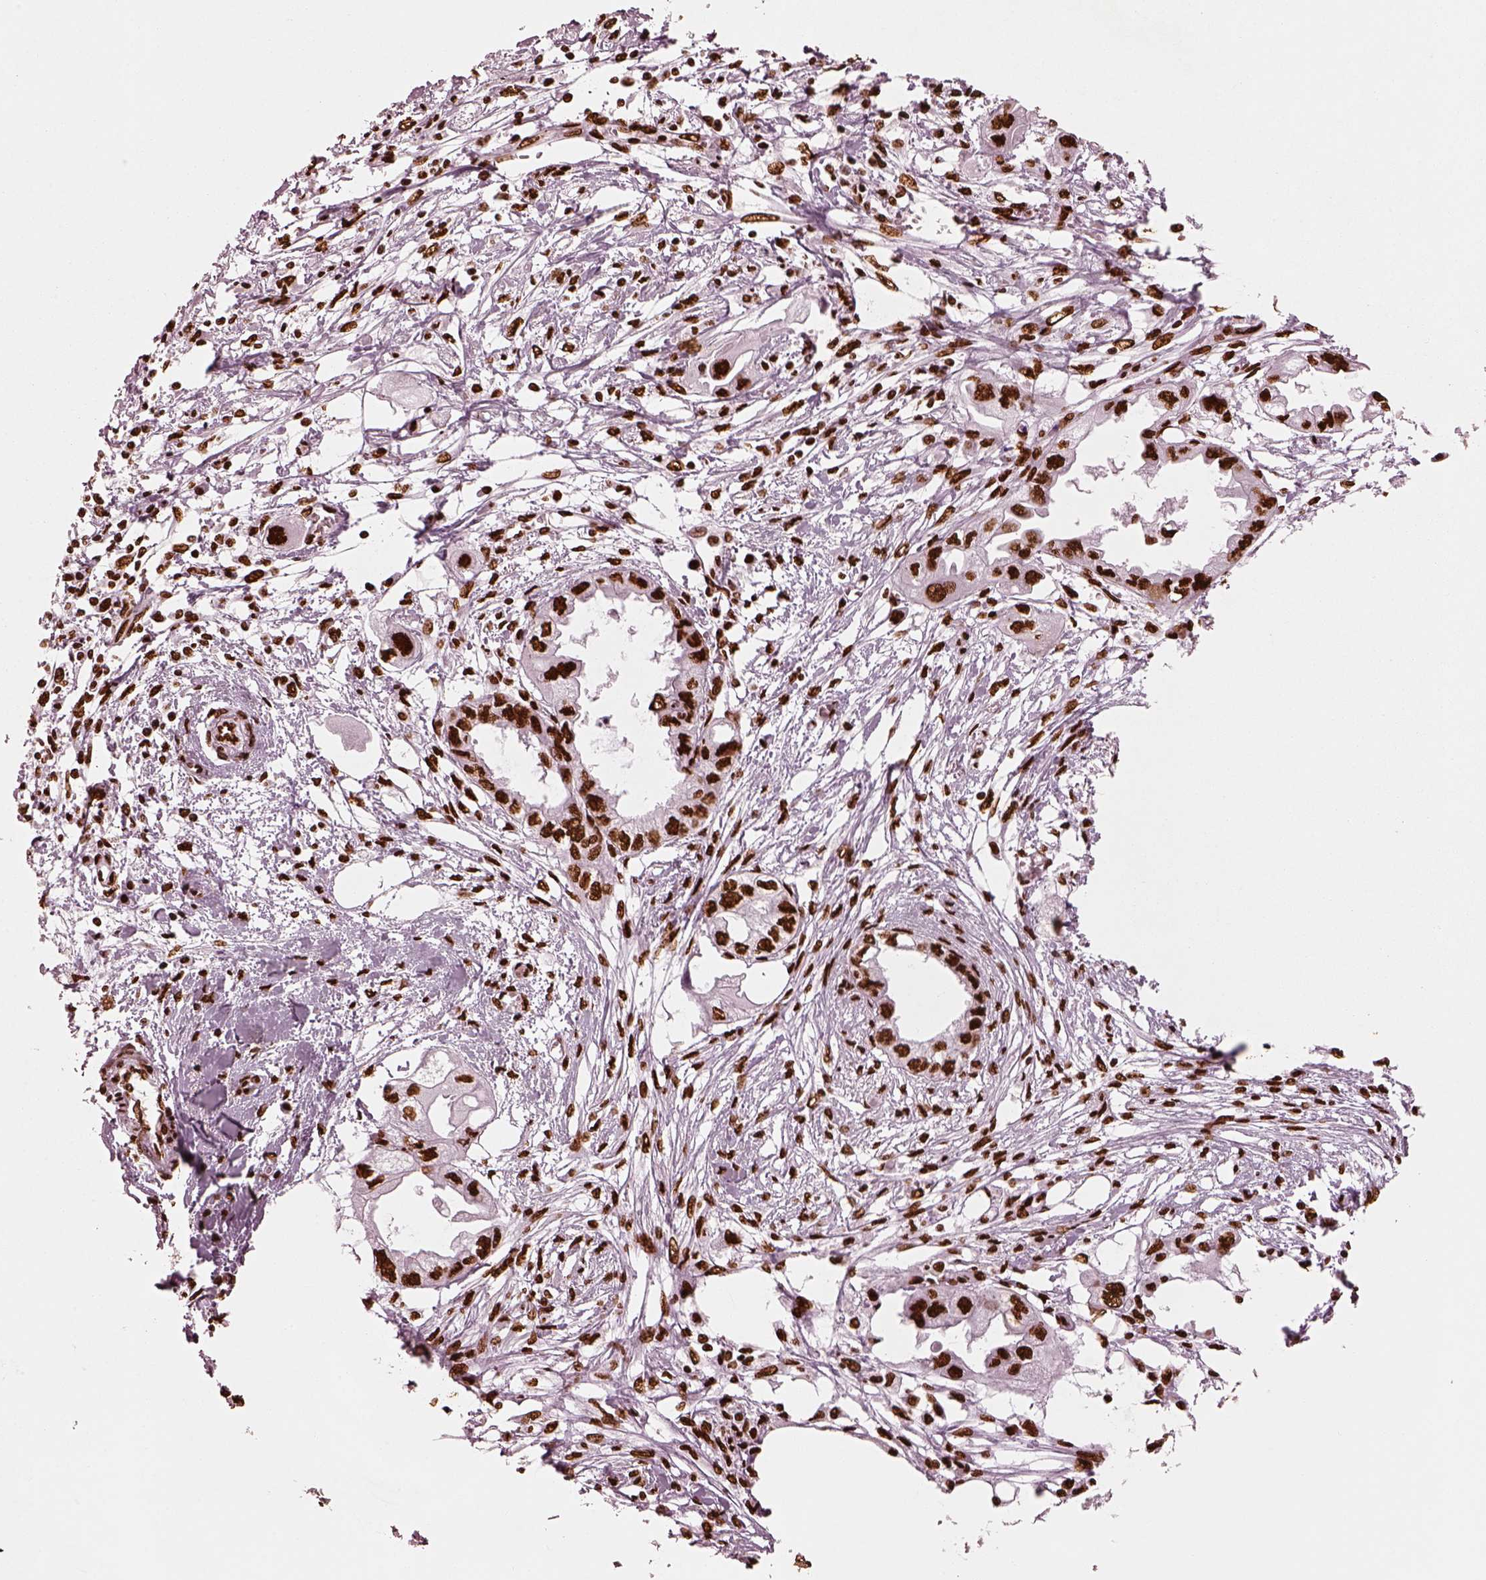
{"staining": {"intensity": "strong", "quantity": ">75%", "location": "nuclear"}, "tissue": "endometrial cancer", "cell_type": "Tumor cells", "image_type": "cancer", "snomed": [{"axis": "morphology", "description": "Adenocarcinoma, NOS"}, {"axis": "morphology", "description": "Adenocarcinoma, metastatic, NOS"}, {"axis": "topography", "description": "Adipose tissue"}, {"axis": "topography", "description": "Endometrium"}], "caption": "Strong nuclear positivity for a protein is seen in approximately >75% of tumor cells of endometrial adenocarcinoma using immunohistochemistry (IHC).", "gene": "CBFA2T3", "patient": {"sex": "female", "age": 67}}